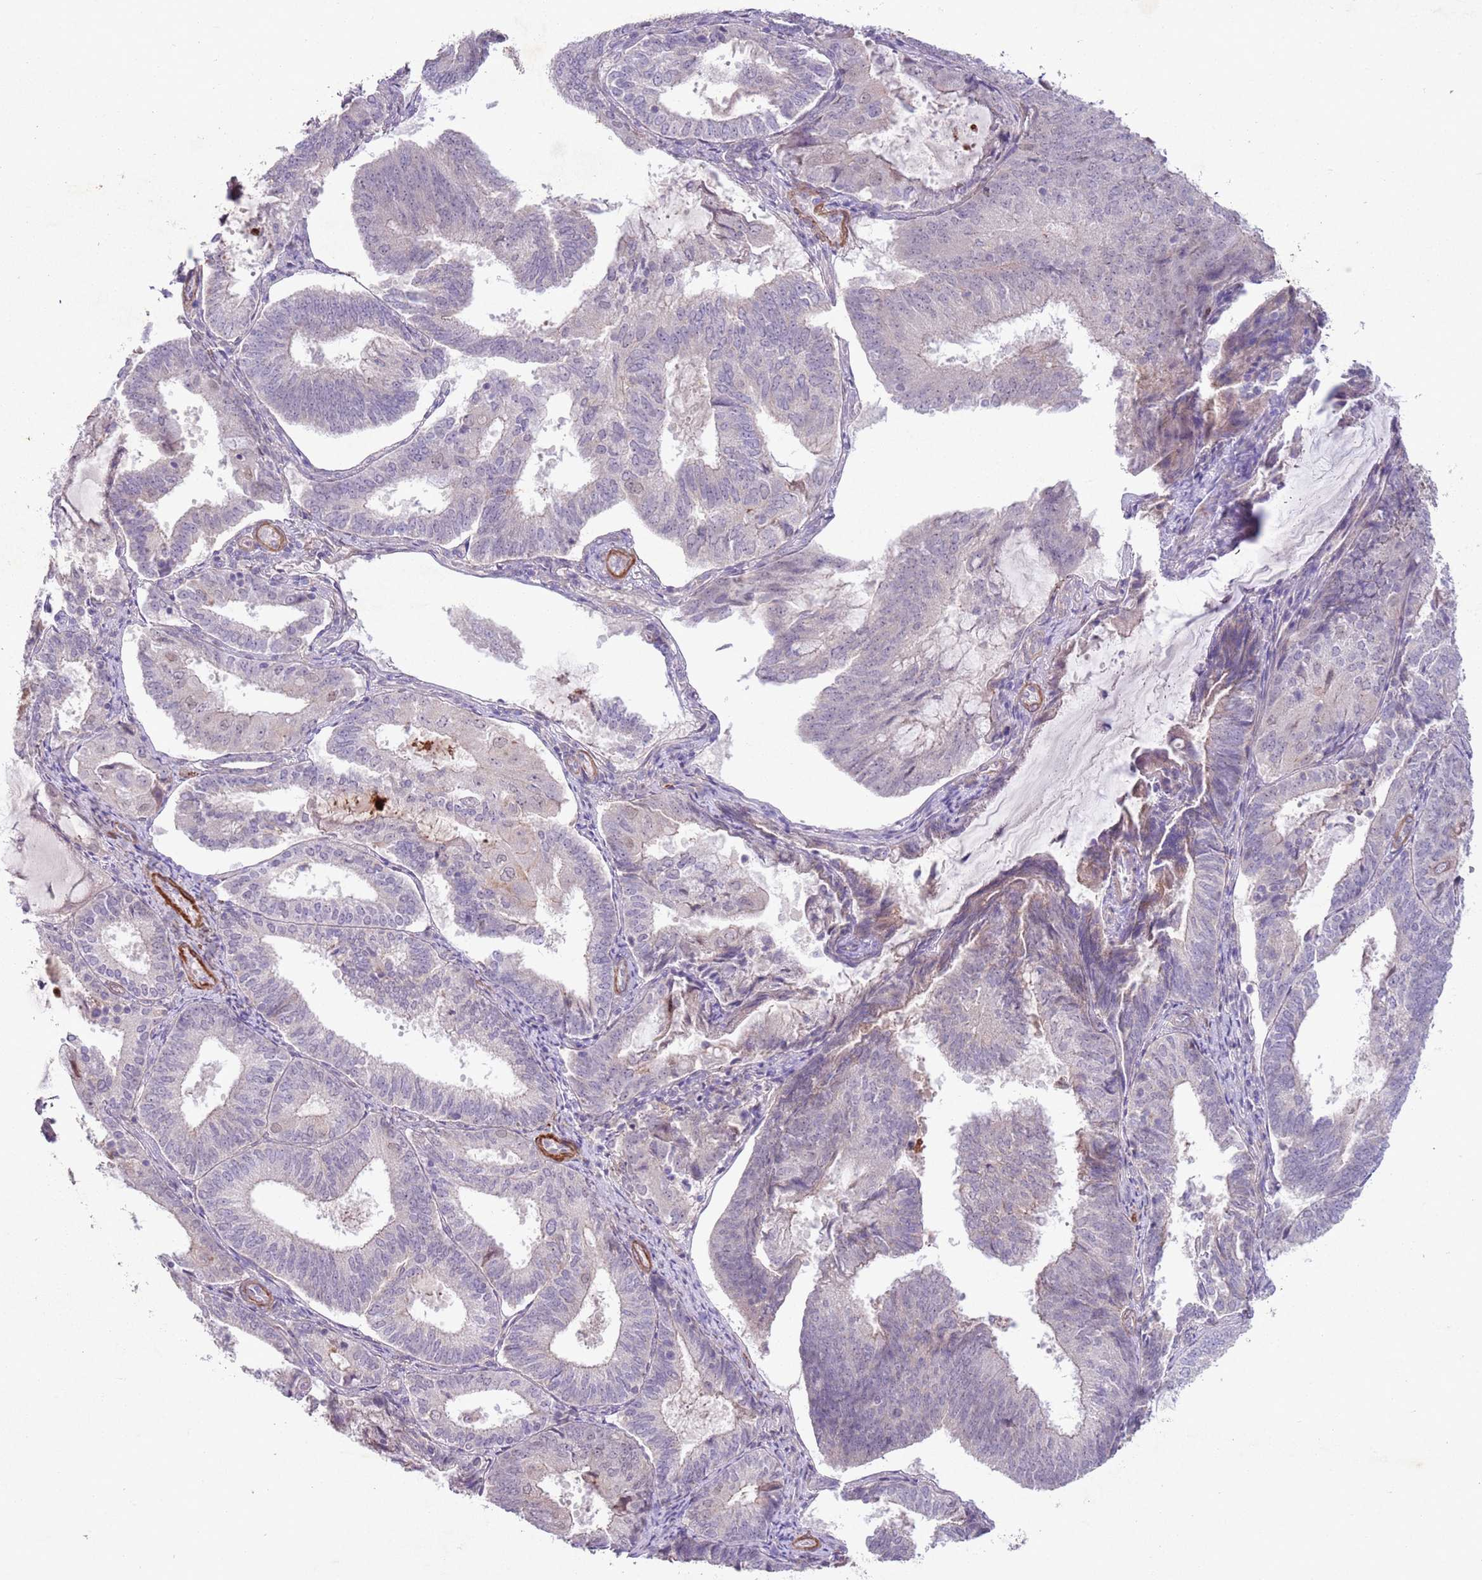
{"staining": {"intensity": "negative", "quantity": "none", "location": "none"}, "tissue": "endometrial cancer", "cell_type": "Tumor cells", "image_type": "cancer", "snomed": [{"axis": "morphology", "description": "Adenocarcinoma, NOS"}, {"axis": "topography", "description": "Endometrium"}], "caption": "The photomicrograph shows no staining of tumor cells in endometrial adenocarcinoma.", "gene": "CCNI", "patient": {"sex": "female", "age": 81}}